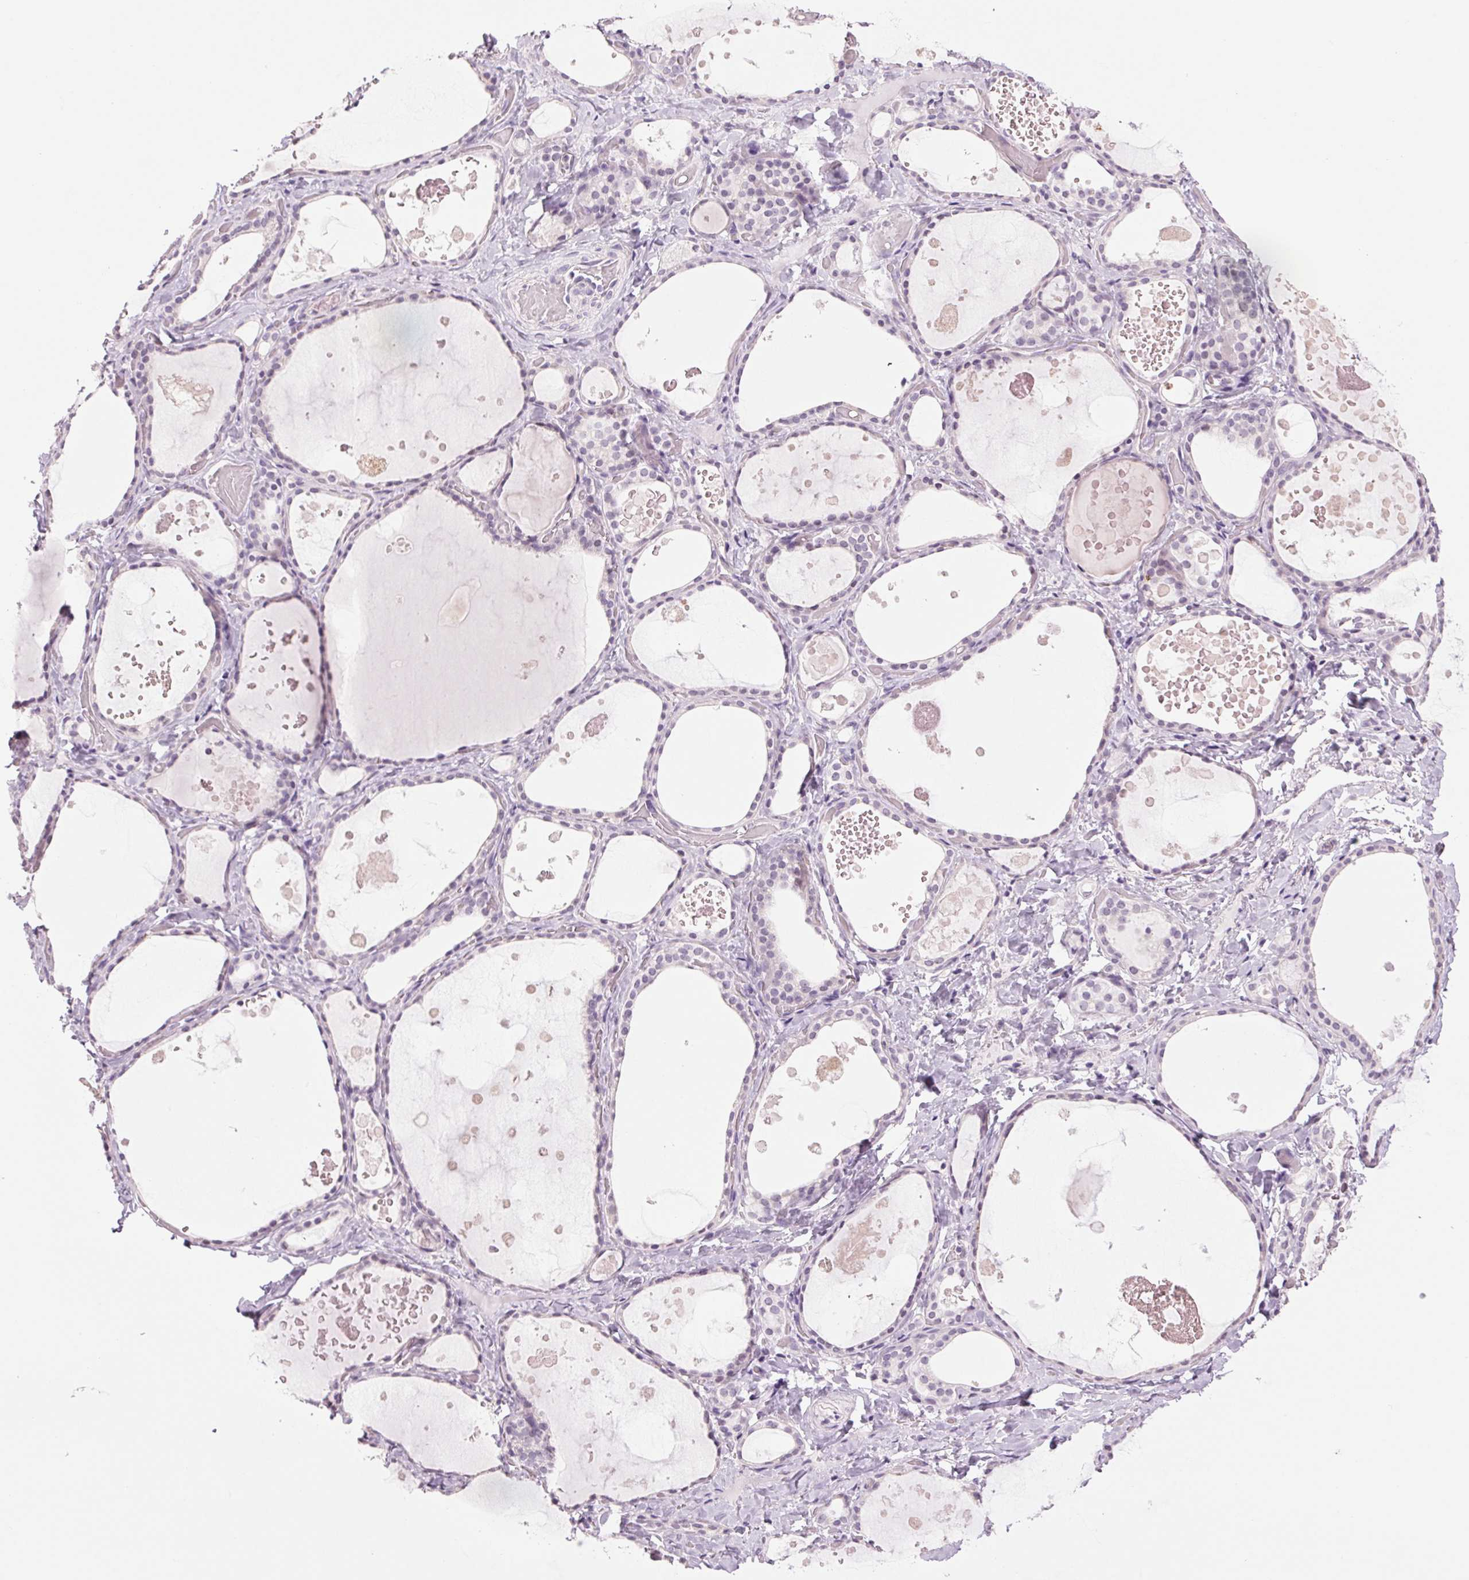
{"staining": {"intensity": "negative", "quantity": "none", "location": "none"}, "tissue": "thyroid gland", "cell_type": "Glandular cells", "image_type": "normal", "snomed": [{"axis": "morphology", "description": "Normal tissue, NOS"}, {"axis": "topography", "description": "Thyroid gland"}], "caption": "The image demonstrates no significant expression in glandular cells of thyroid gland. (Brightfield microscopy of DAB (3,3'-diaminobenzidine) immunohistochemistry at high magnification).", "gene": "MPO", "patient": {"sex": "female", "age": 56}}